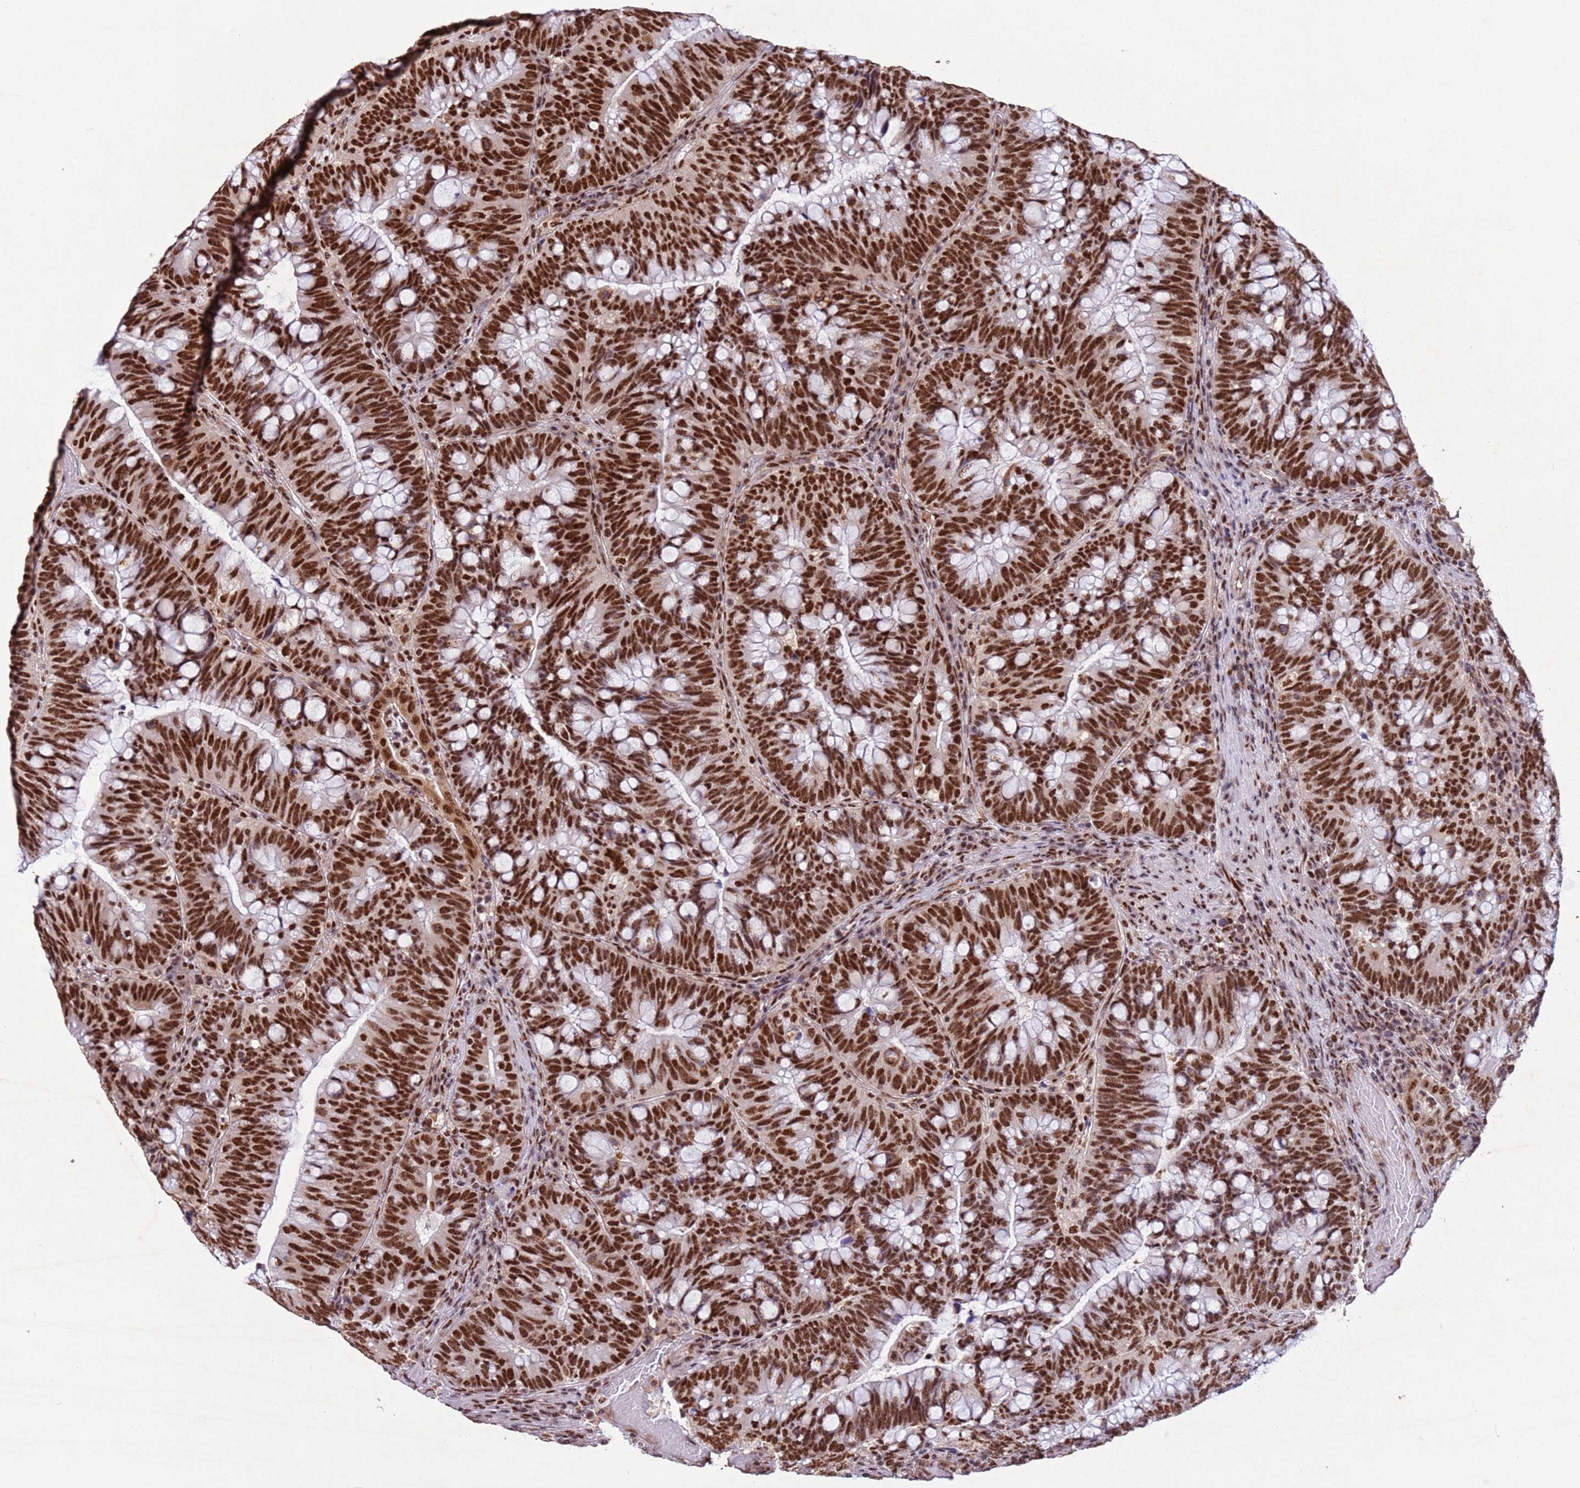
{"staining": {"intensity": "strong", "quantity": ">75%", "location": "nuclear"}, "tissue": "colorectal cancer", "cell_type": "Tumor cells", "image_type": "cancer", "snomed": [{"axis": "morphology", "description": "Adenocarcinoma, NOS"}, {"axis": "topography", "description": "Colon"}], "caption": "Protein expression analysis of human colorectal cancer (adenocarcinoma) reveals strong nuclear expression in approximately >75% of tumor cells.", "gene": "ESF1", "patient": {"sex": "female", "age": 66}}